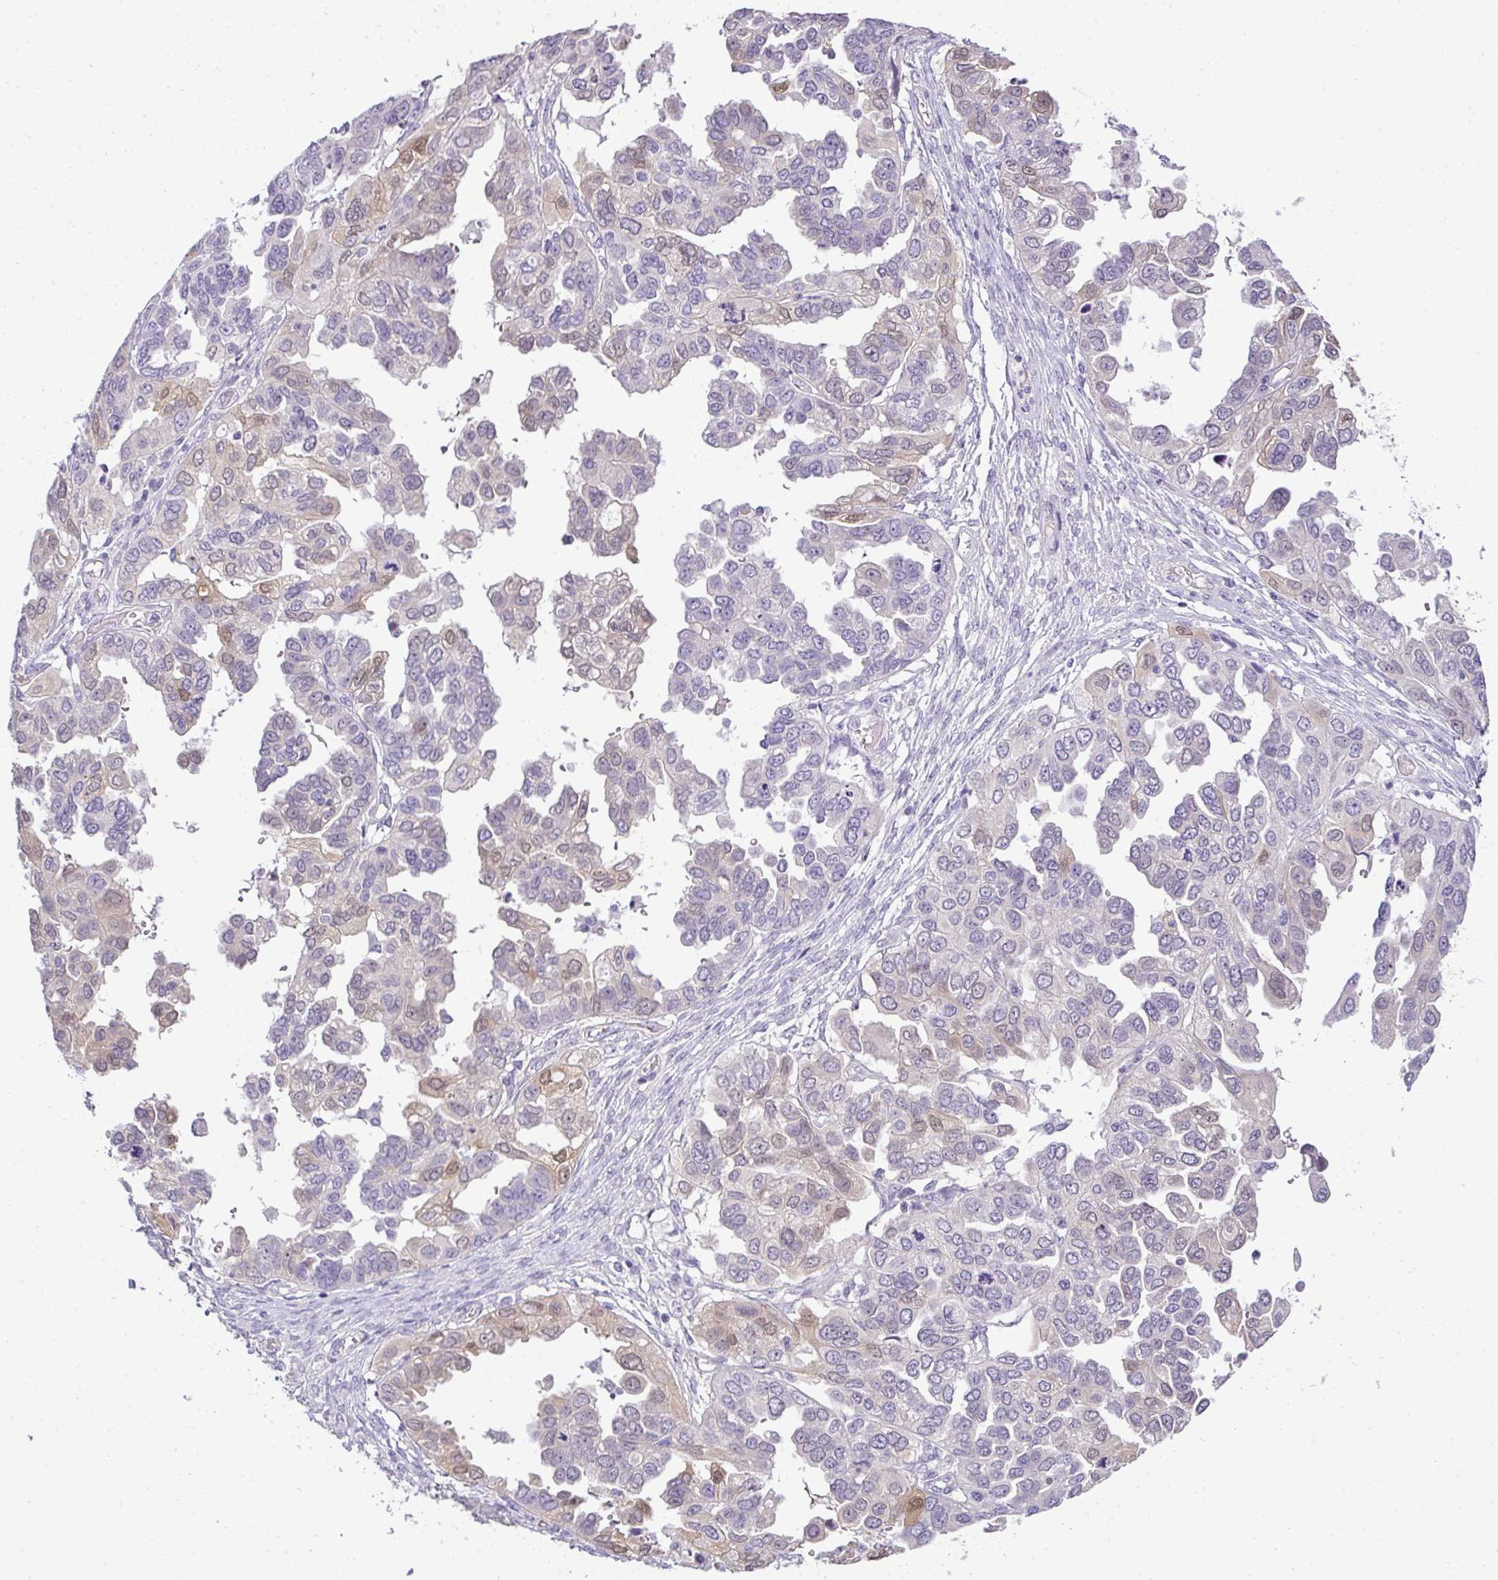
{"staining": {"intensity": "weak", "quantity": "<25%", "location": "nuclear"}, "tissue": "ovarian cancer", "cell_type": "Tumor cells", "image_type": "cancer", "snomed": [{"axis": "morphology", "description": "Cystadenocarcinoma, serous, NOS"}, {"axis": "topography", "description": "Ovary"}], "caption": "Serous cystadenocarcinoma (ovarian) stained for a protein using immunohistochemistry exhibits no positivity tumor cells.", "gene": "CMPK1", "patient": {"sex": "female", "age": 53}}